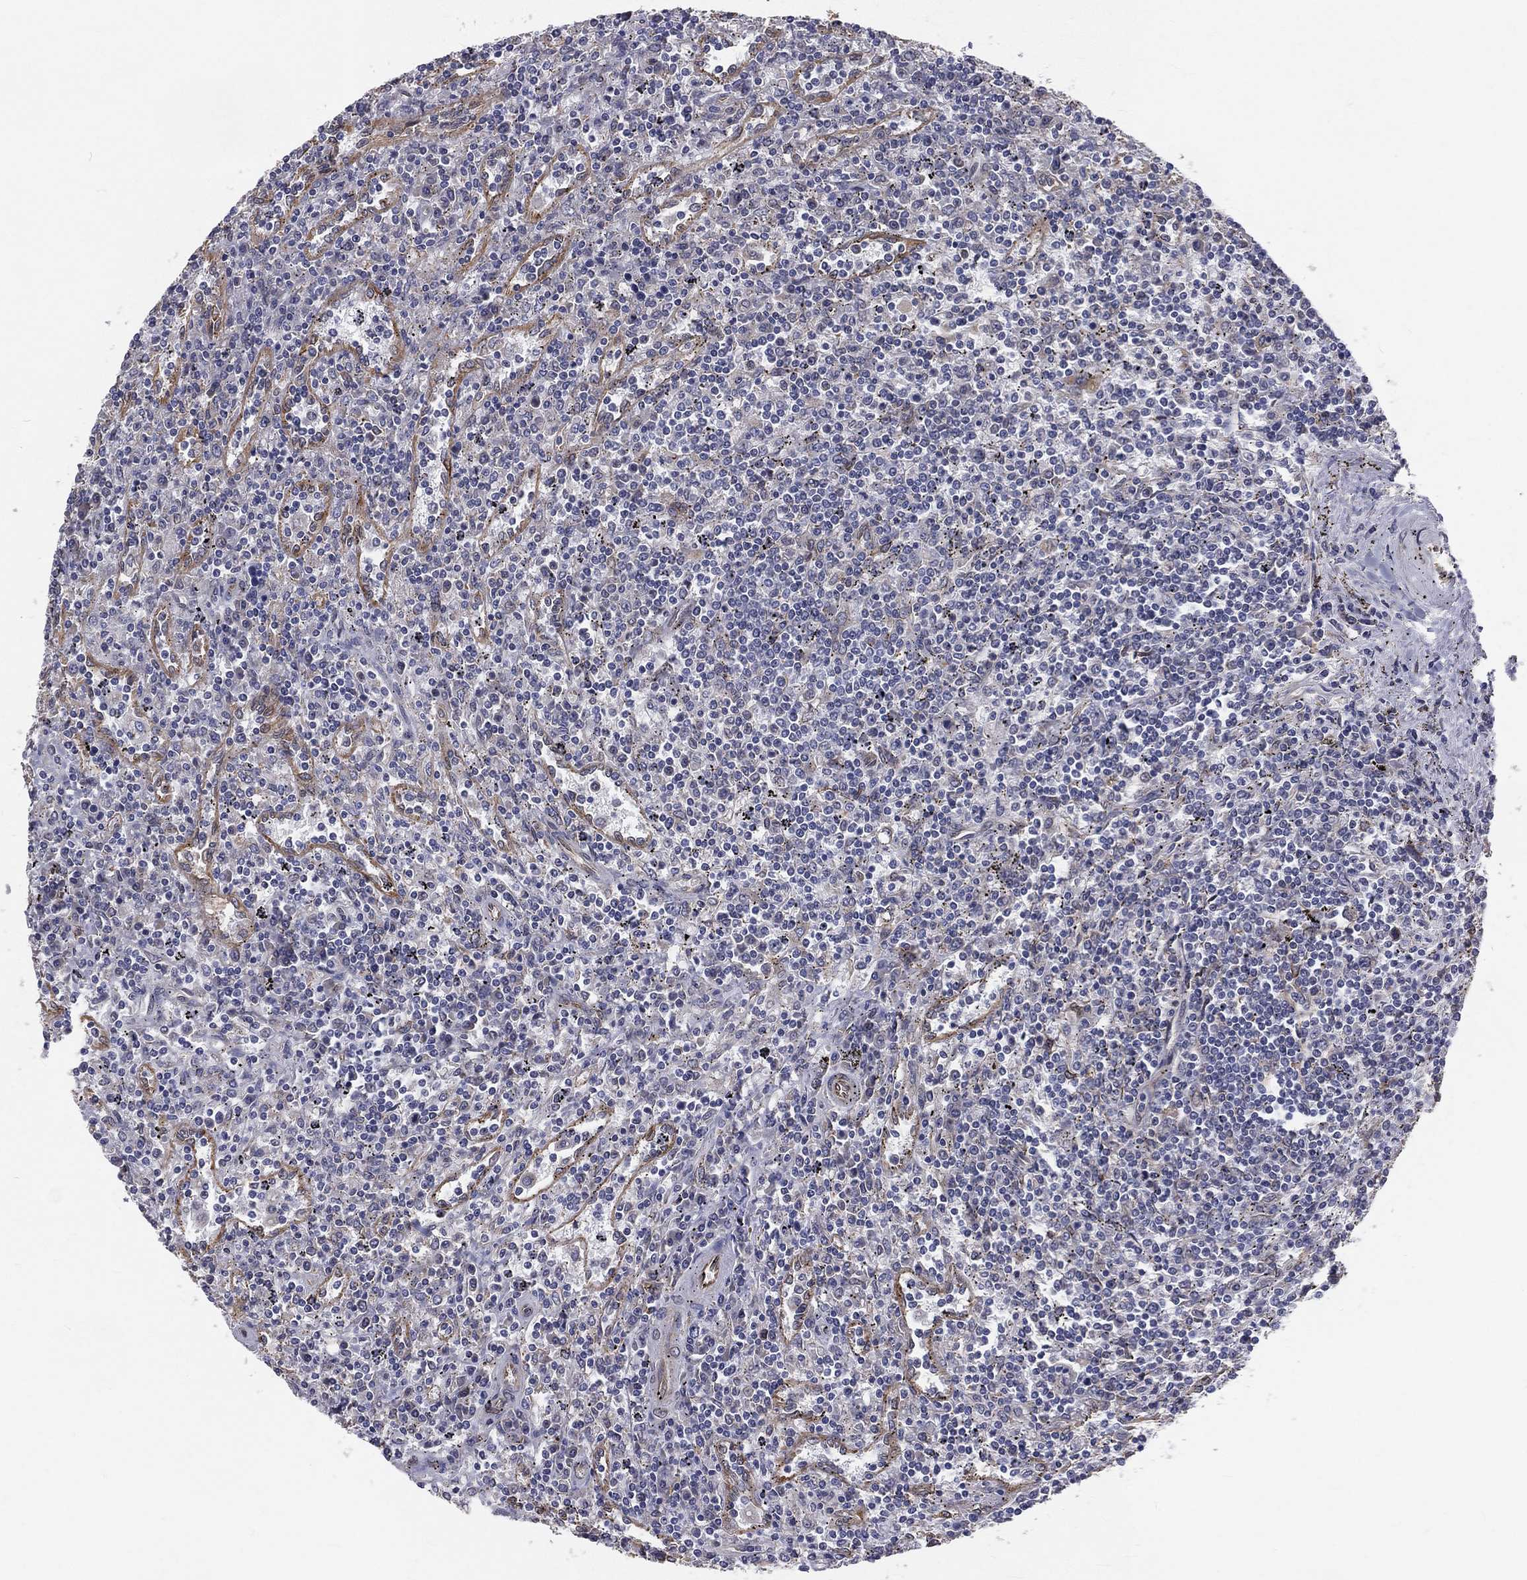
{"staining": {"intensity": "moderate", "quantity": "<25%", "location": "cytoplasmic/membranous"}, "tissue": "lymphoma", "cell_type": "Tumor cells", "image_type": "cancer", "snomed": [{"axis": "morphology", "description": "Malignant lymphoma, non-Hodgkin's type, Low grade"}, {"axis": "topography", "description": "Lymph node"}], "caption": "High-magnification brightfield microscopy of lymphoma stained with DAB (brown) and counterstained with hematoxylin (blue). tumor cells exhibit moderate cytoplasmic/membranous positivity is appreciated in approximately<25% of cells.", "gene": "PGRMC1", "patient": {"sex": "male", "age": 52}}